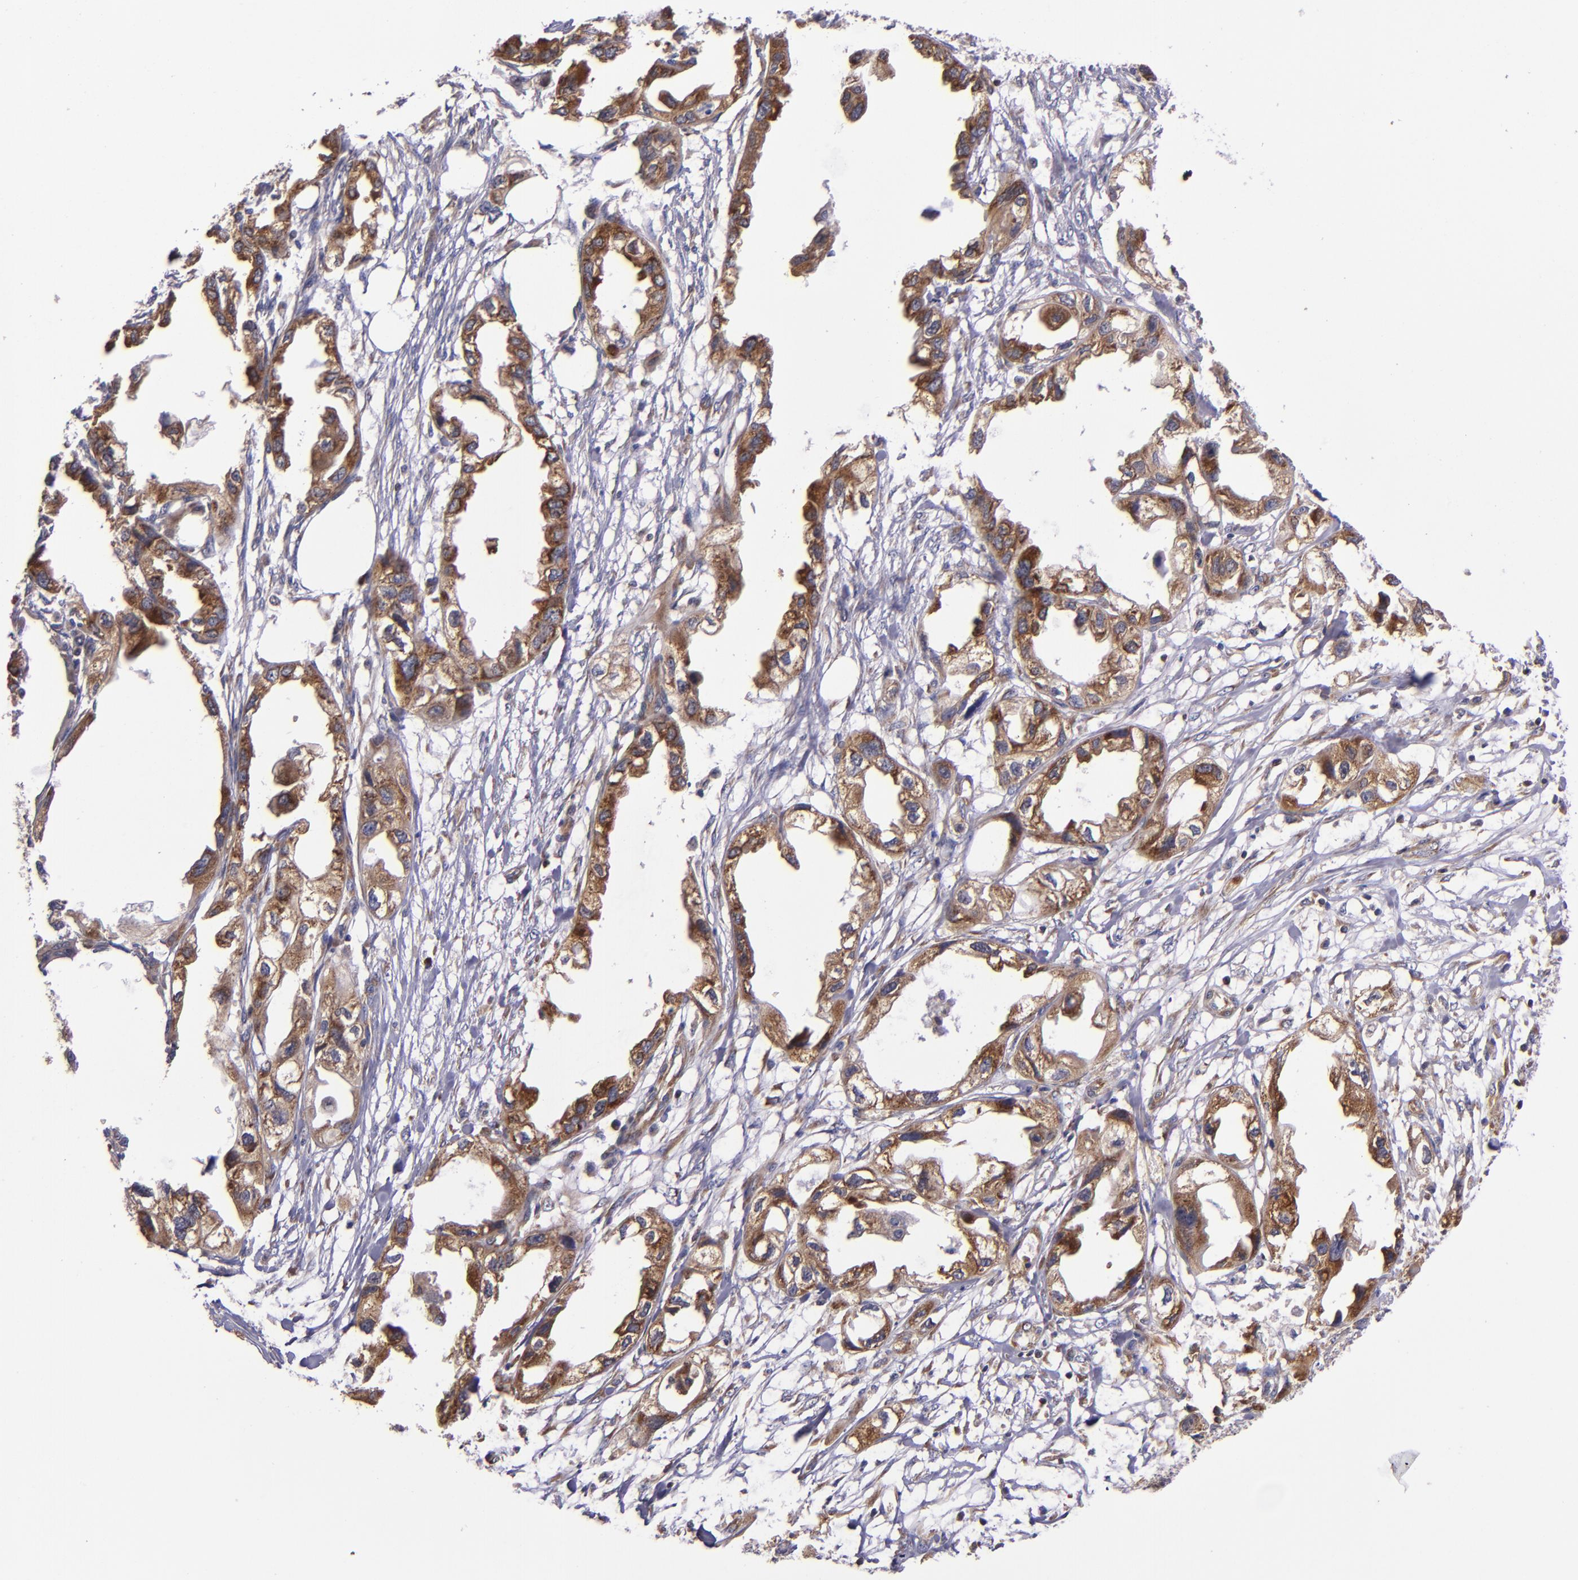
{"staining": {"intensity": "strong", "quantity": ">75%", "location": "cytoplasmic/membranous"}, "tissue": "endometrial cancer", "cell_type": "Tumor cells", "image_type": "cancer", "snomed": [{"axis": "morphology", "description": "Adenocarcinoma, NOS"}, {"axis": "topography", "description": "Endometrium"}], "caption": "Human endometrial cancer (adenocarcinoma) stained with a brown dye demonstrates strong cytoplasmic/membranous positive expression in about >75% of tumor cells.", "gene": "EIF4ENIF1", "patient": {"sex": "female", "age": 67}}